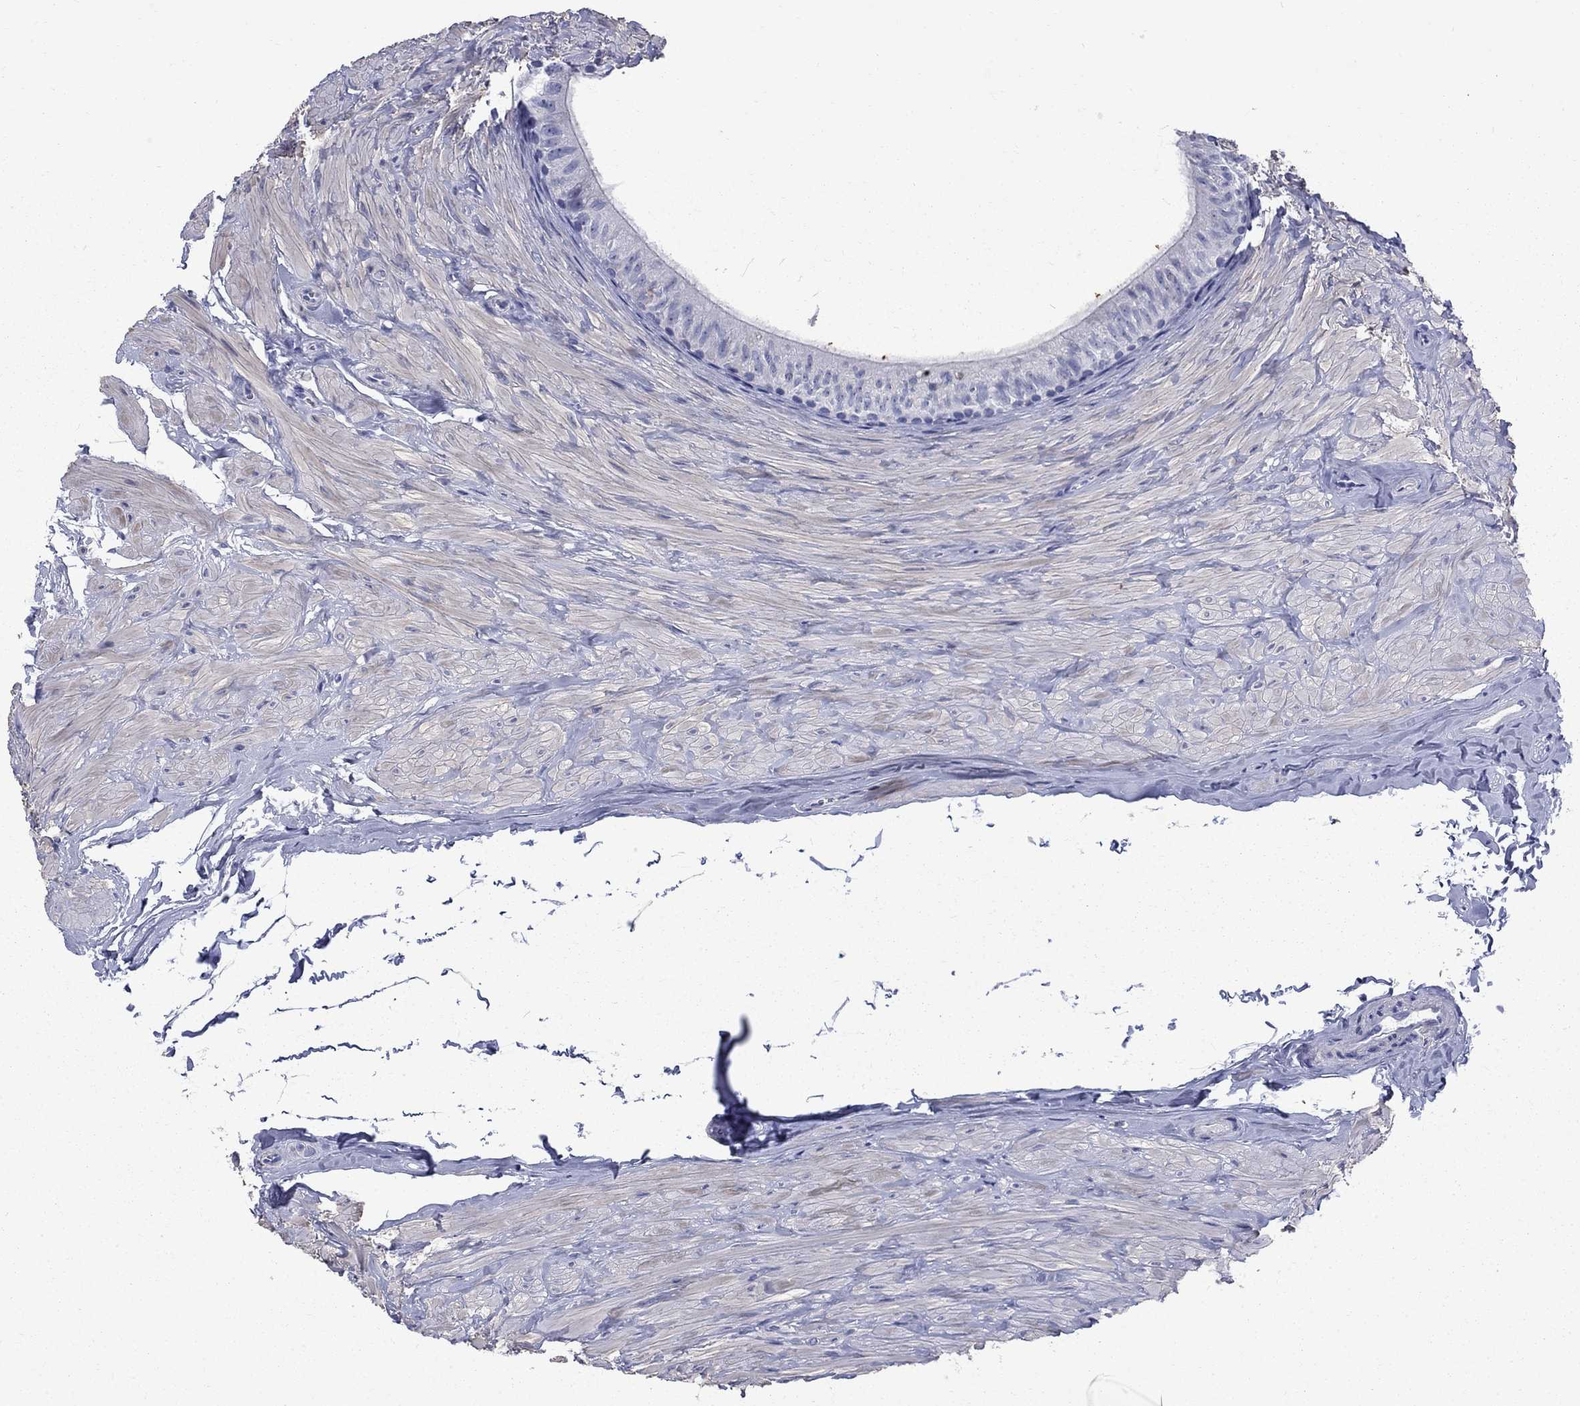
{"staining": {"intensity": "negative", "quantity": "none", "location": "none"}, "tissue": "epididymis", "cell_type": "Glandular cells", "image_type": "normal", "snomed": [{"axis": "morphology", "description": "Normal tissue, NOS"}, {"axis": "topography", "description": "Epididymis"}], "caption": "IHC photomicrograph of unremarkable epididymis stained for a protein (brown), which exhibits no expression in glandular cells. Brightfield microscopy of IHC stained with DAB (3,3'-diaminobenzidine) (brown) and hematoxylin (blue), captured at high magnification.", "gene": "SERPINB2", "patient": {"sex": "male", "age": 32}}